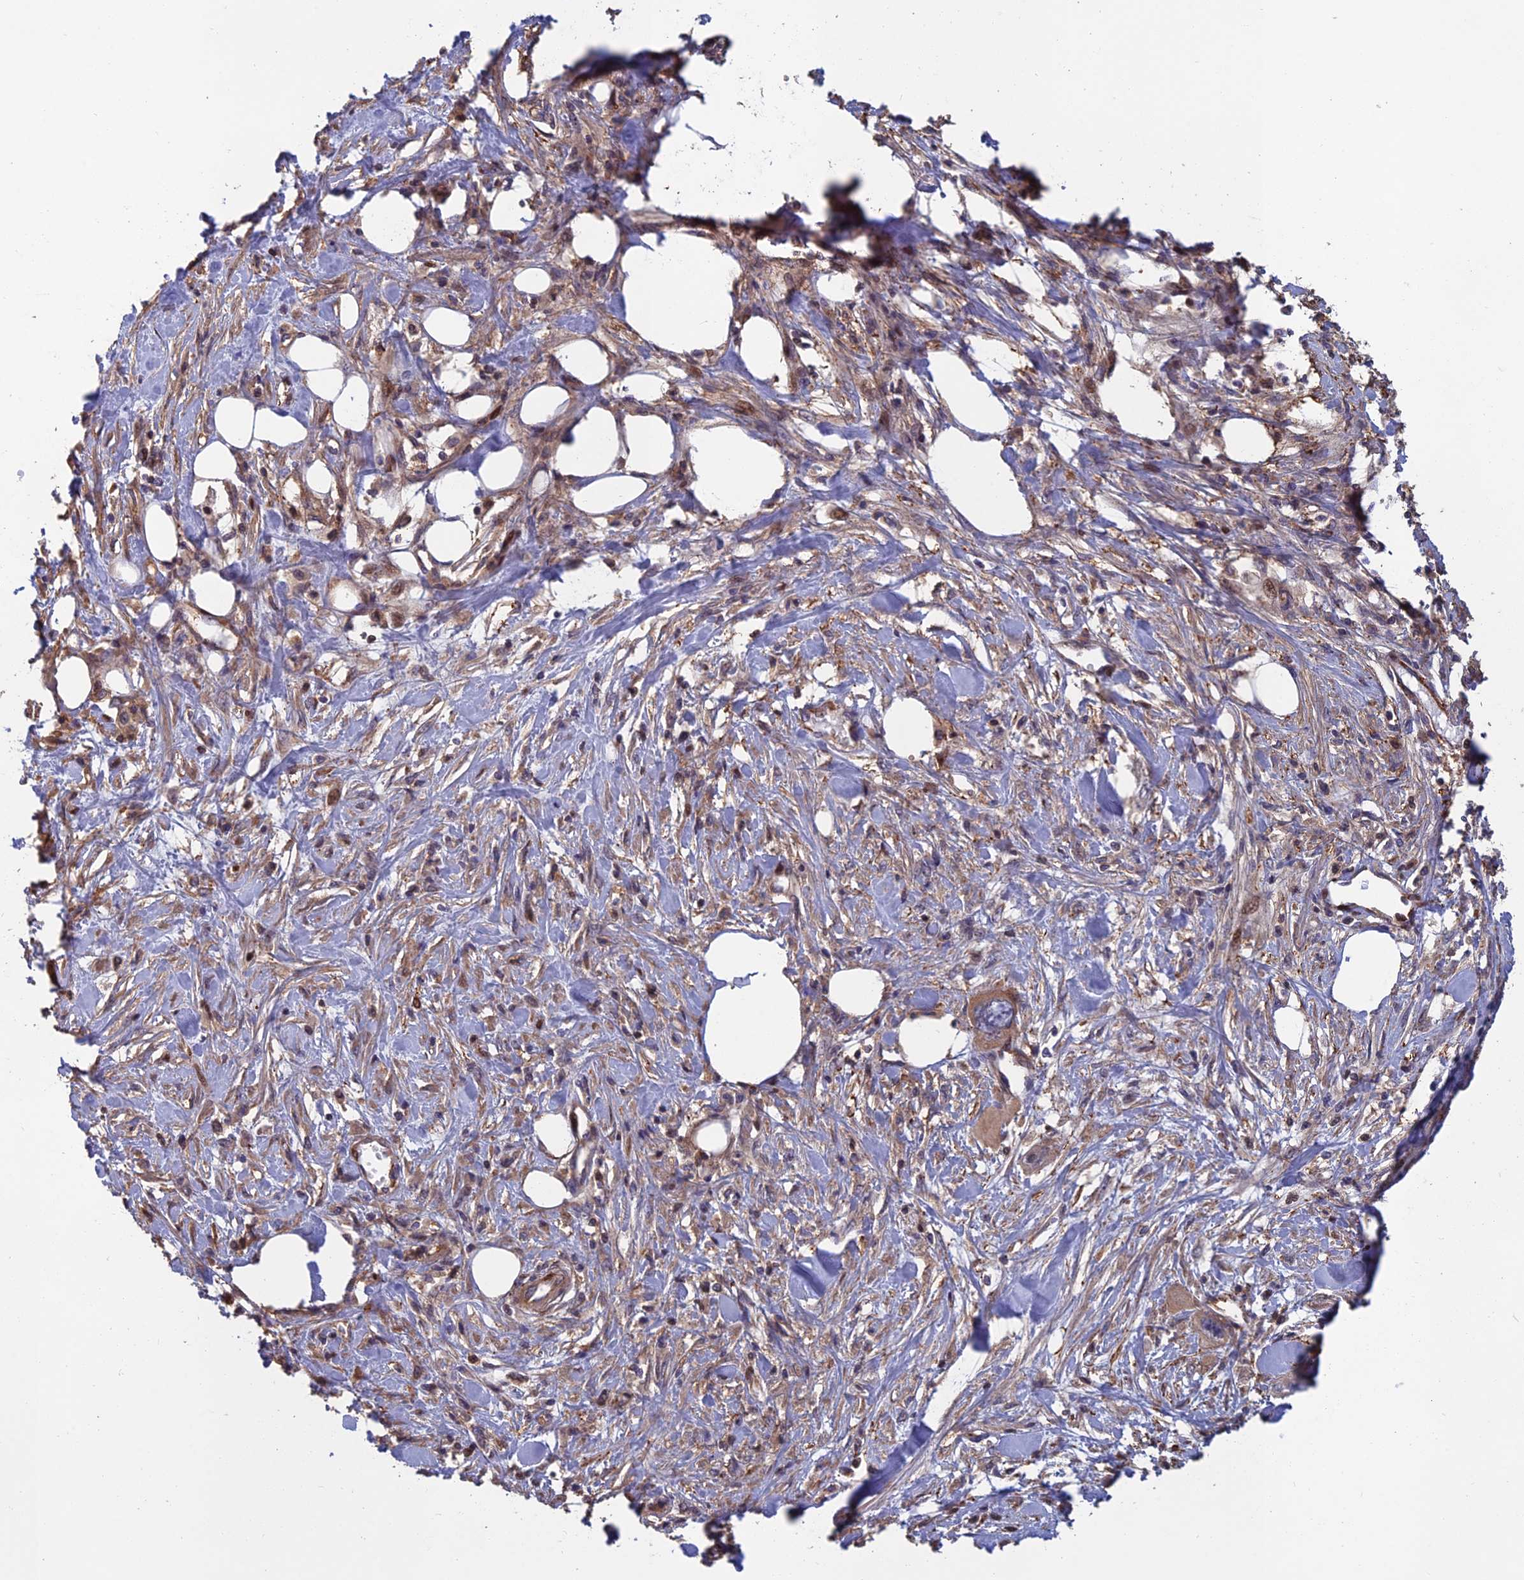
{"staining": {"intensity": "moderate", "quantity": ">75%", "location": "cytoplasmic/membranous"}, "tissue": "pancreatic cancer", "cell_type": "Tumor cells", "image_type": "cancer", "snomed": [{"axis": "morphology", "description": "Adenocarcinoma, NOS"}, {"axis": "topography", "description": "Pancreas"}], "caption": "This is an image of IHC staining of adenocarcinoma (pancreatic), which shows moderate expression in the cytoplasmic/membranous of tumor cells.", "gene": "C15orf62", "patient": {"sex": "female", "age": 50}}